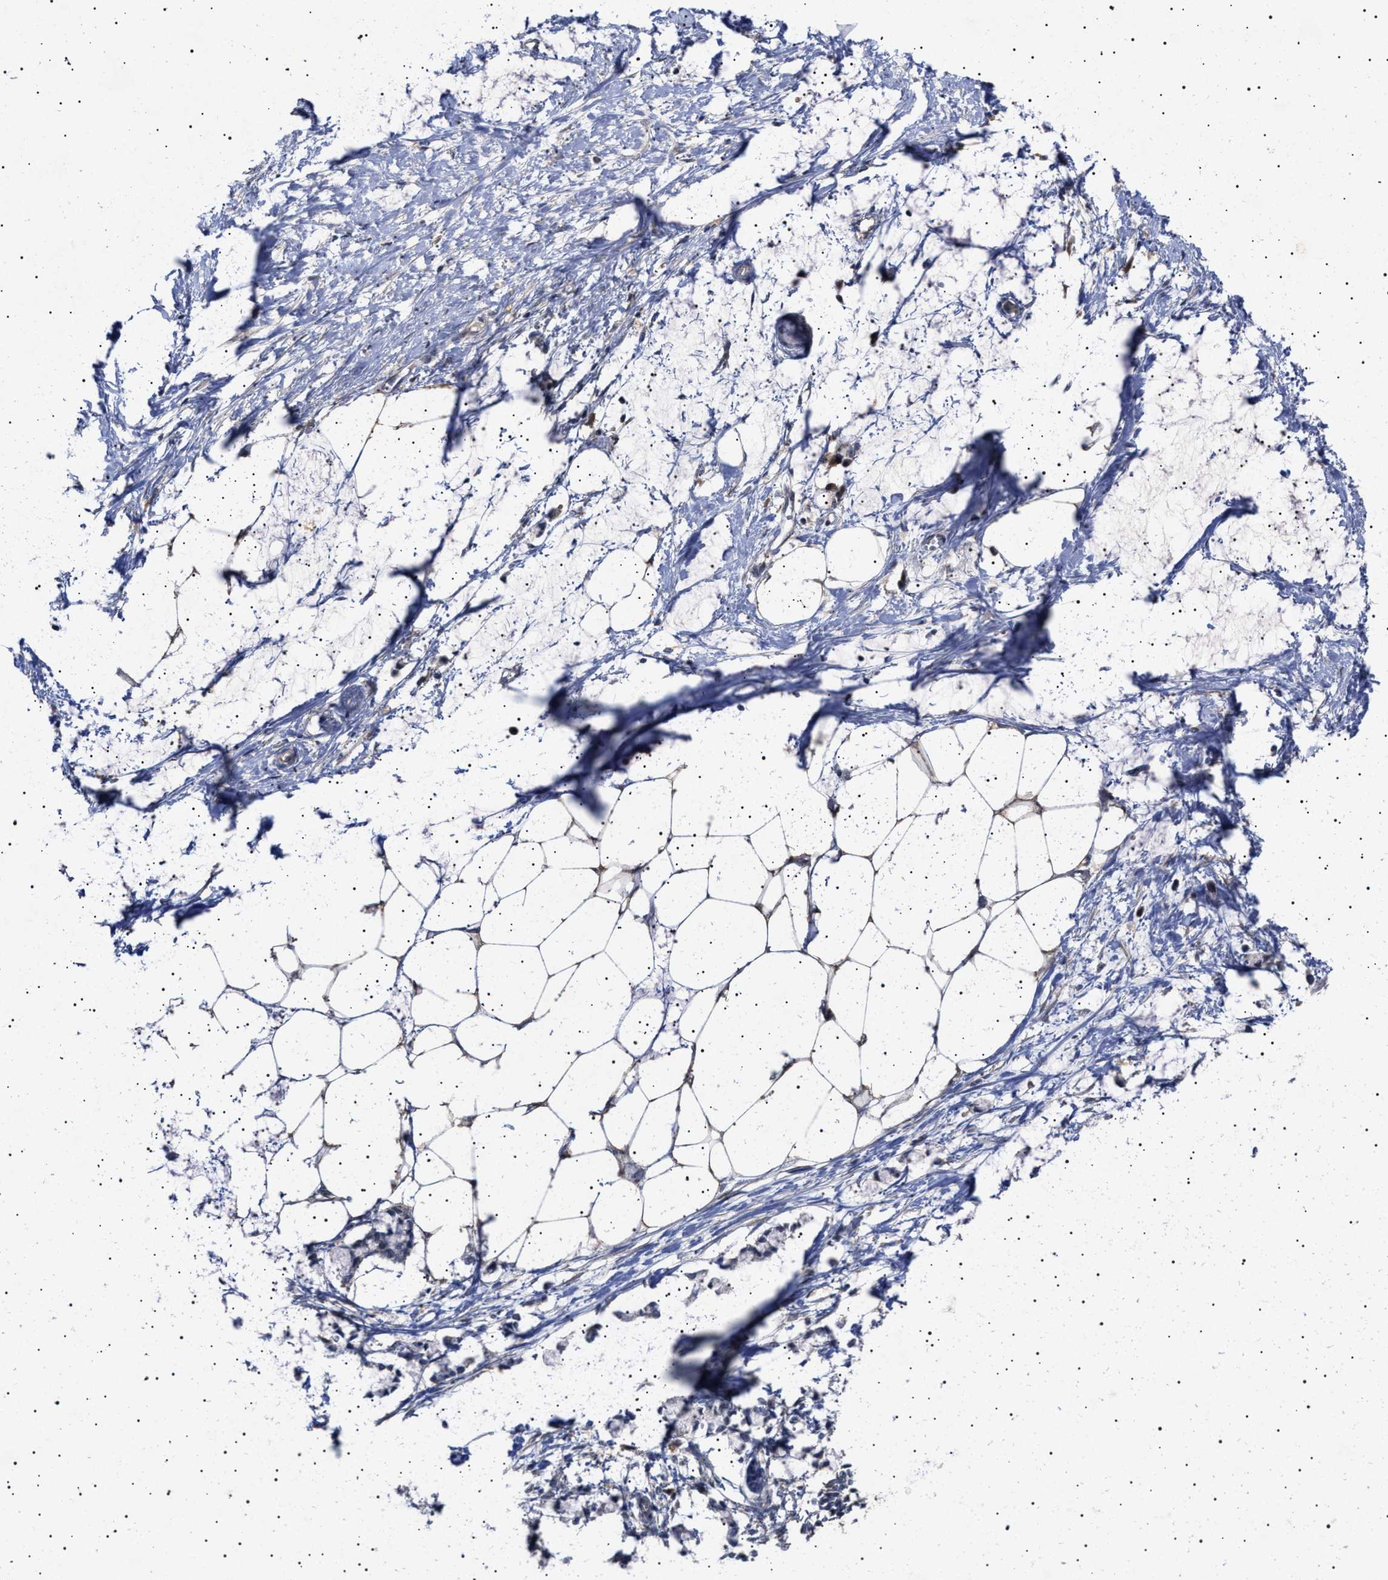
{"staining": {"intensity": "negative", "quantity": "none", "location": "none"}, "tissue": "adipose tissue", "cell_type": "Adipocytes", "image_type": "normal", "snomed": [{"axis": "morphology", "description": "Normal tissue, NOS"}, {"axis": "morphology", "description": "Adenocarcinoma, NOS"}, {"axis": "topography", "description": "Colon"}, {"axis": "topography", "description": "Peripheral nerve tissue"}], "caption": "A micrograph of adipose tissue stained for a protein exhibits no brown staining in adipocytes. (DAB (3,3'-diaminobenzidine) IHC, high magnification).", "gene": "NPLOC4", "patient": {"sex": "male", "age": 14}}